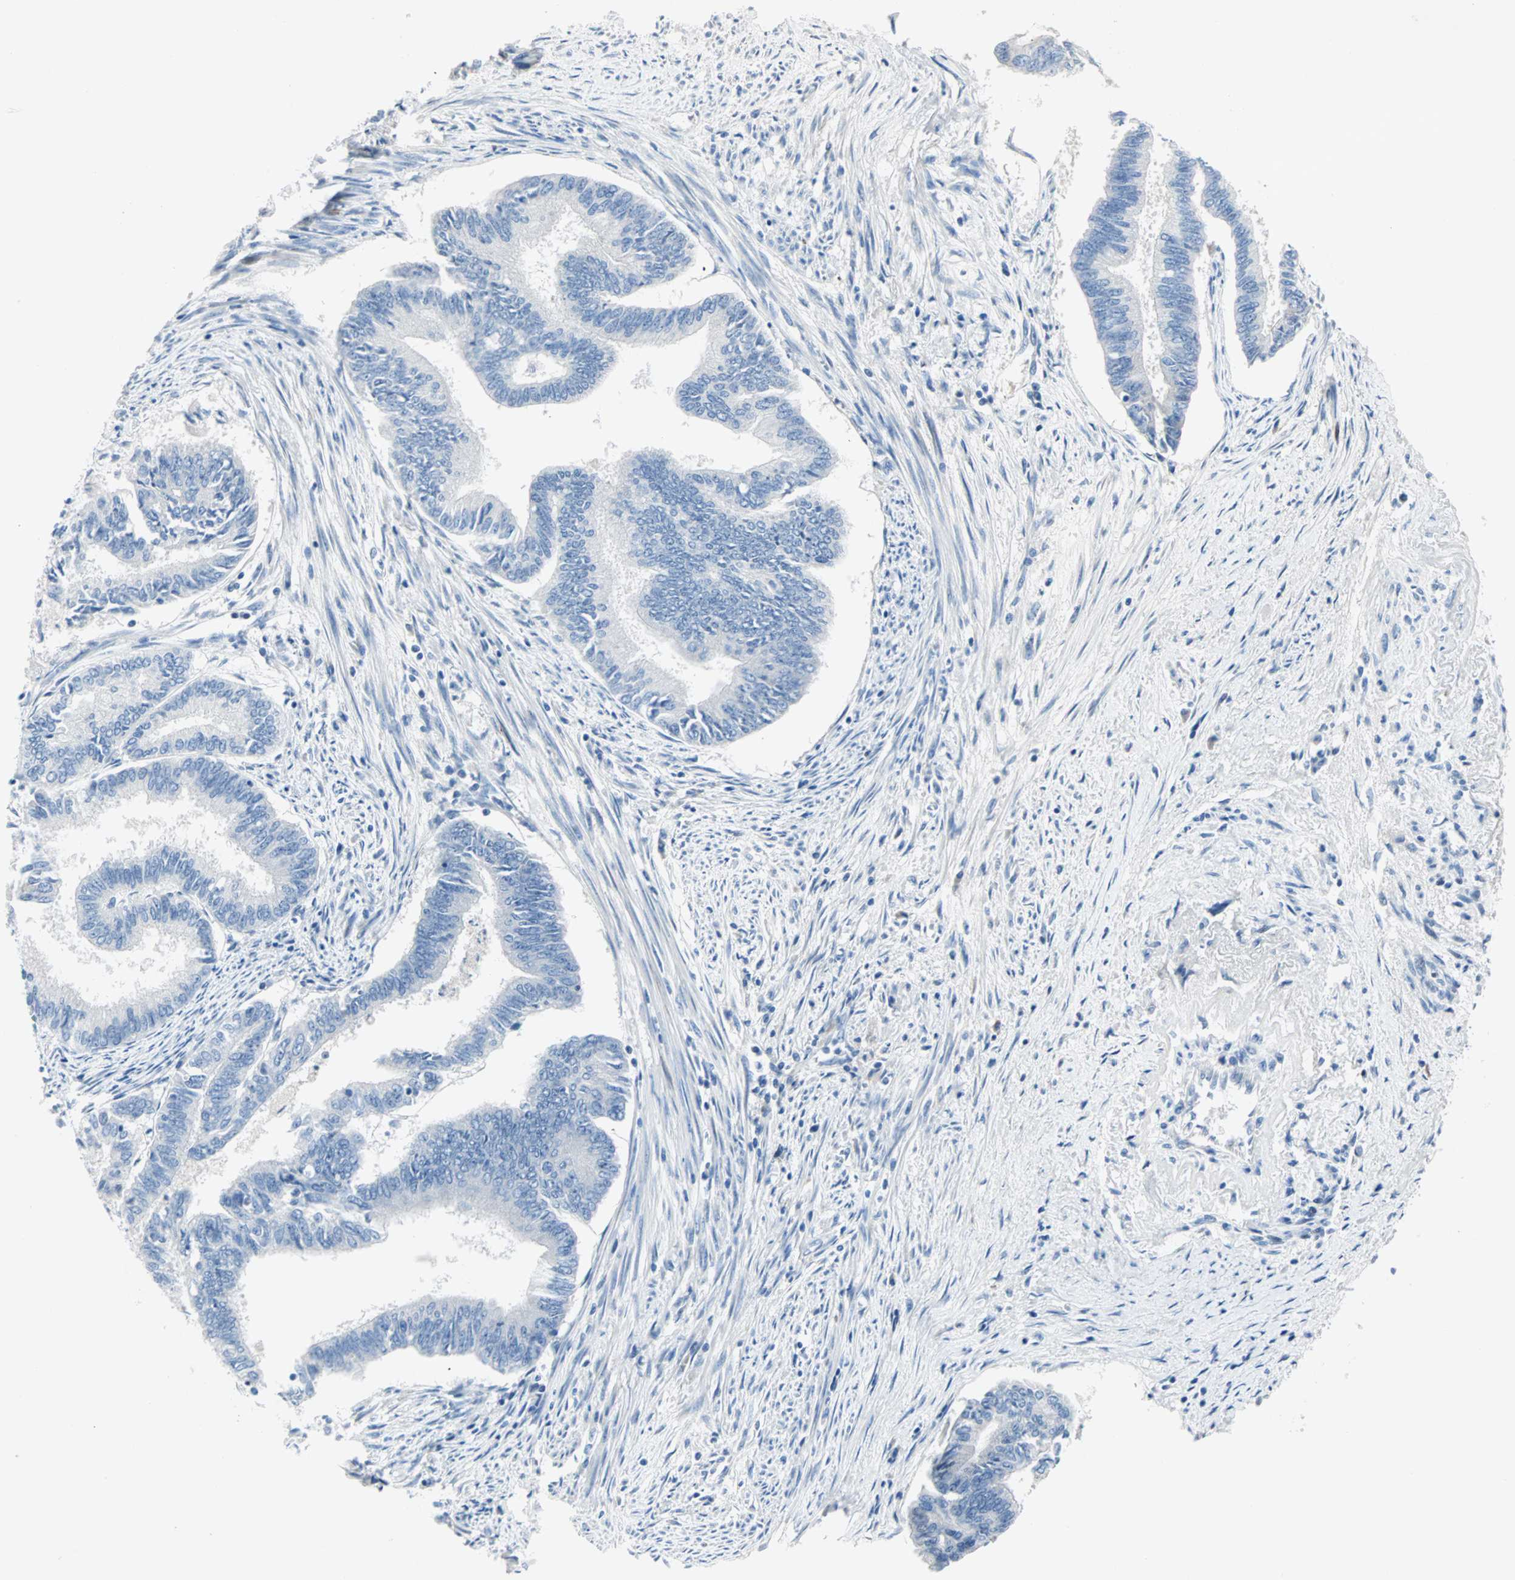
{"staining": {"intensity": "negative", "quantity": "none", "location": "none"}, "tissue": "endometrial cancer", "cell_type": "Tumor cells", "image_type": "cancer", "snomed": [{"axis": "morphology", "description": "Adenocarcinoma, NOS"}, {"axis": "topography", "description": "Endometrium"}], "caption": "Immunohistochemical staining of human endometrial adenocarcinoma displays no significant positivity in tumor cells. Brightfield microscopy of IHC stained with DAB (brown) and hematoxylin (blue), captured at high magnification.", "gene": "NEFH", "patient": {"sex": "female", "age": 86}}